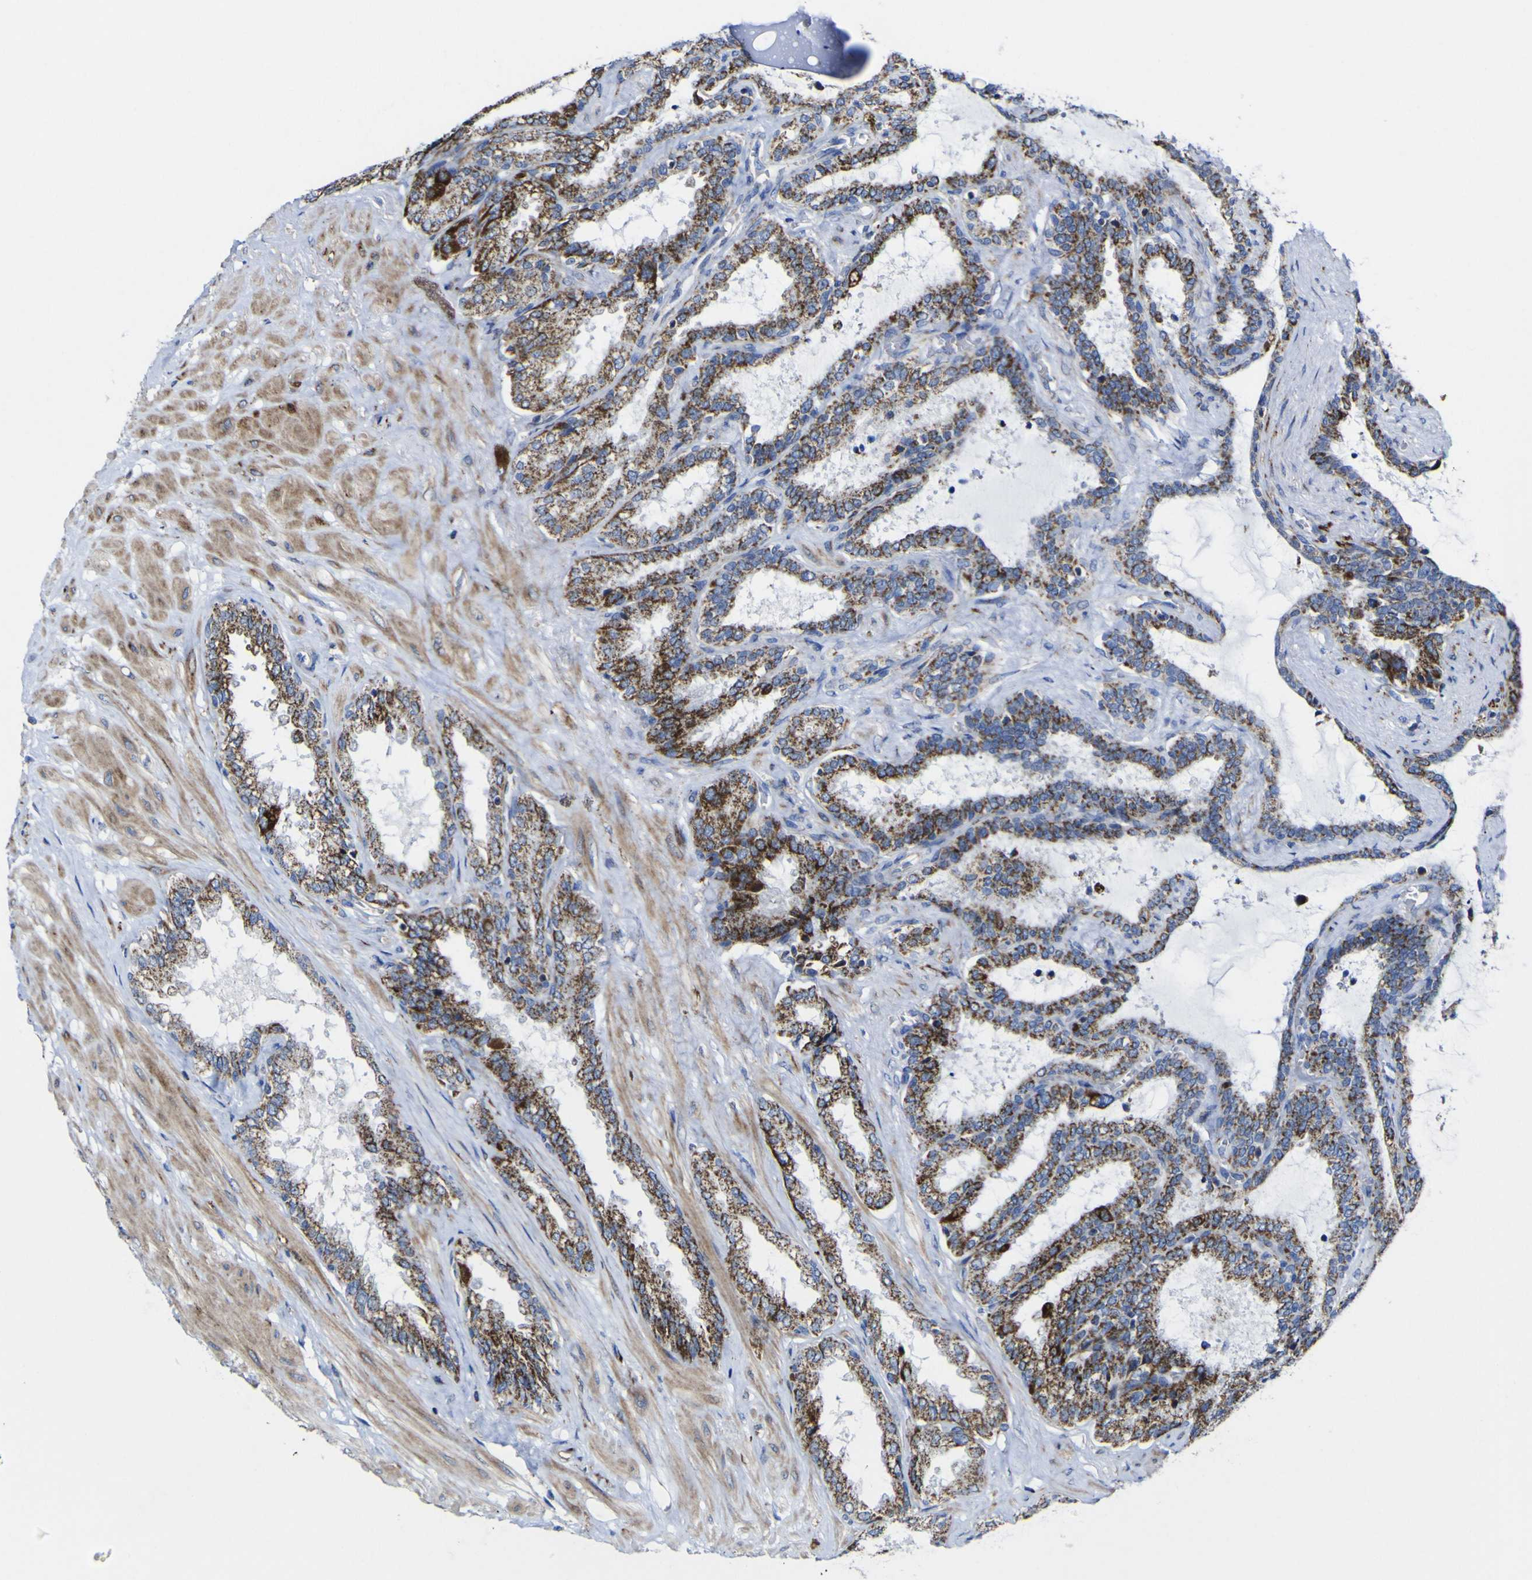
{"staining": {"intensity": "moderate", "quantity": "25%-75%", "location": "cytoplasmic/membranous"}, "tissue": "seminal vesicle", "cell_type": "Glandular cells", "image_type": "normal", "snomed": [{"axis": "morphology", "description": "Normal tissue, NOS"}, {"axis": "topography", "description": "Seminal veicle"}], "caption": "Seminal vesicle stained for a protein reveals moderate cytoplasmic/membranous positivity in glandular cells. The staining was performed using DAB (3,3'-diaminobenzidine), with brown indicating positive protein expression. Nuclei are stained blue with hematoxylin.", "gene": "CCDC90B", "patient": {"sex": "male", "age": 46}}